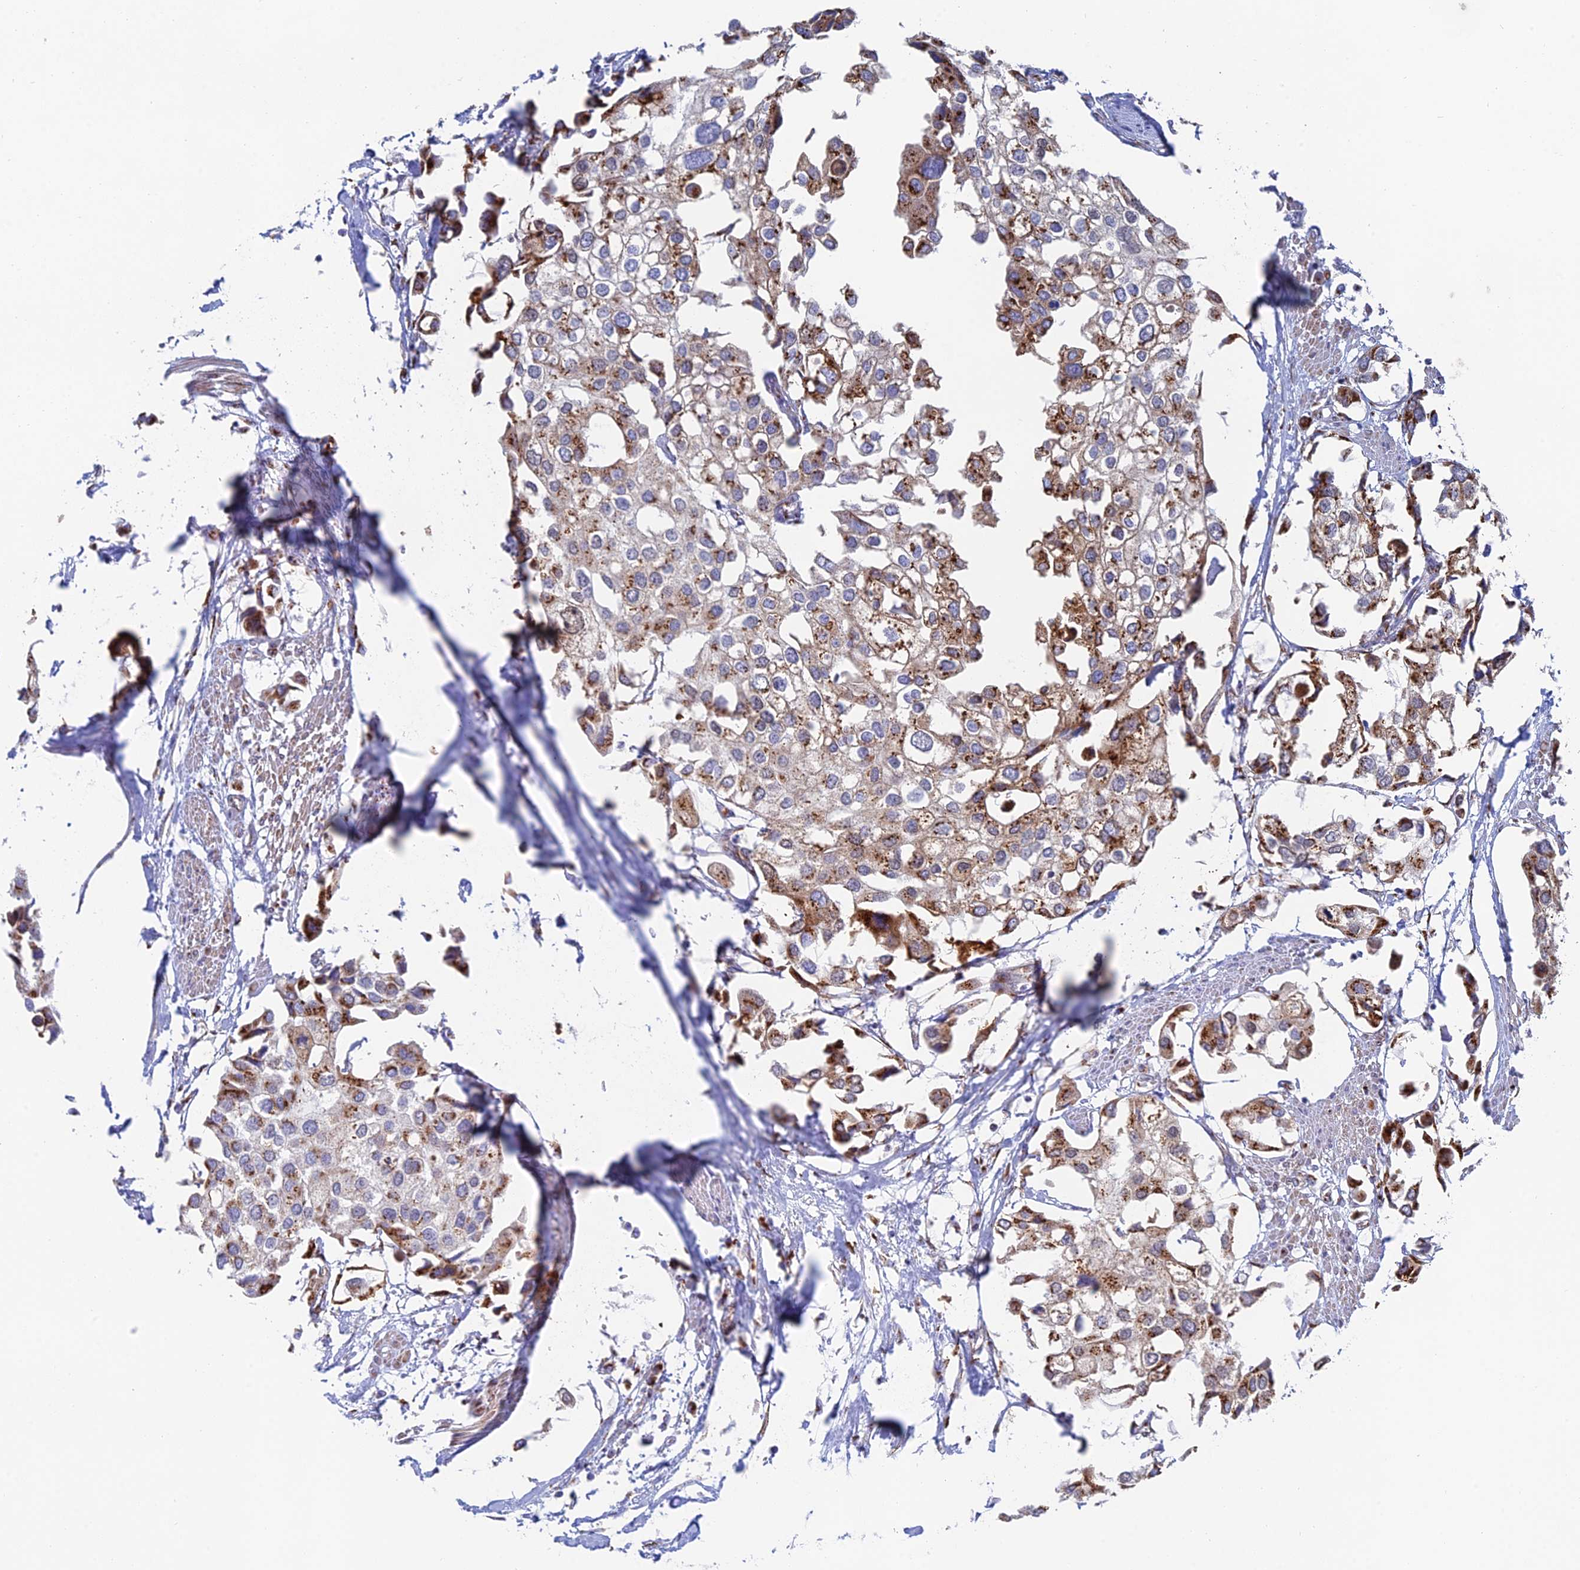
{"staining": {"intensity": "moderate", "quantity": "25%-75%", "location": "cytoplasmic/membranous"}, "tissue": "urothelial cancer", "cell_type": "Tumor cells", "image_type": "cancer", "snomed": [{"axis": "morphology", "description": "Urothelial carcinoma, High grade"}, {"axis": "topography", "description": "Urinary bladder"}], "caption": "Urothelial carcinoma (high-grade) was stained to show a protein in brown. There is medium levels of moderate cytoplasmic/membranous positivity in approximately 25%-75% of tumor cells. (DAB (3,3'-diaminobenzidine) IHC with brightfield microscopy, high magnification).", "gene": "HS2ST1", "patient": {"sex": "male", "age": 64}}